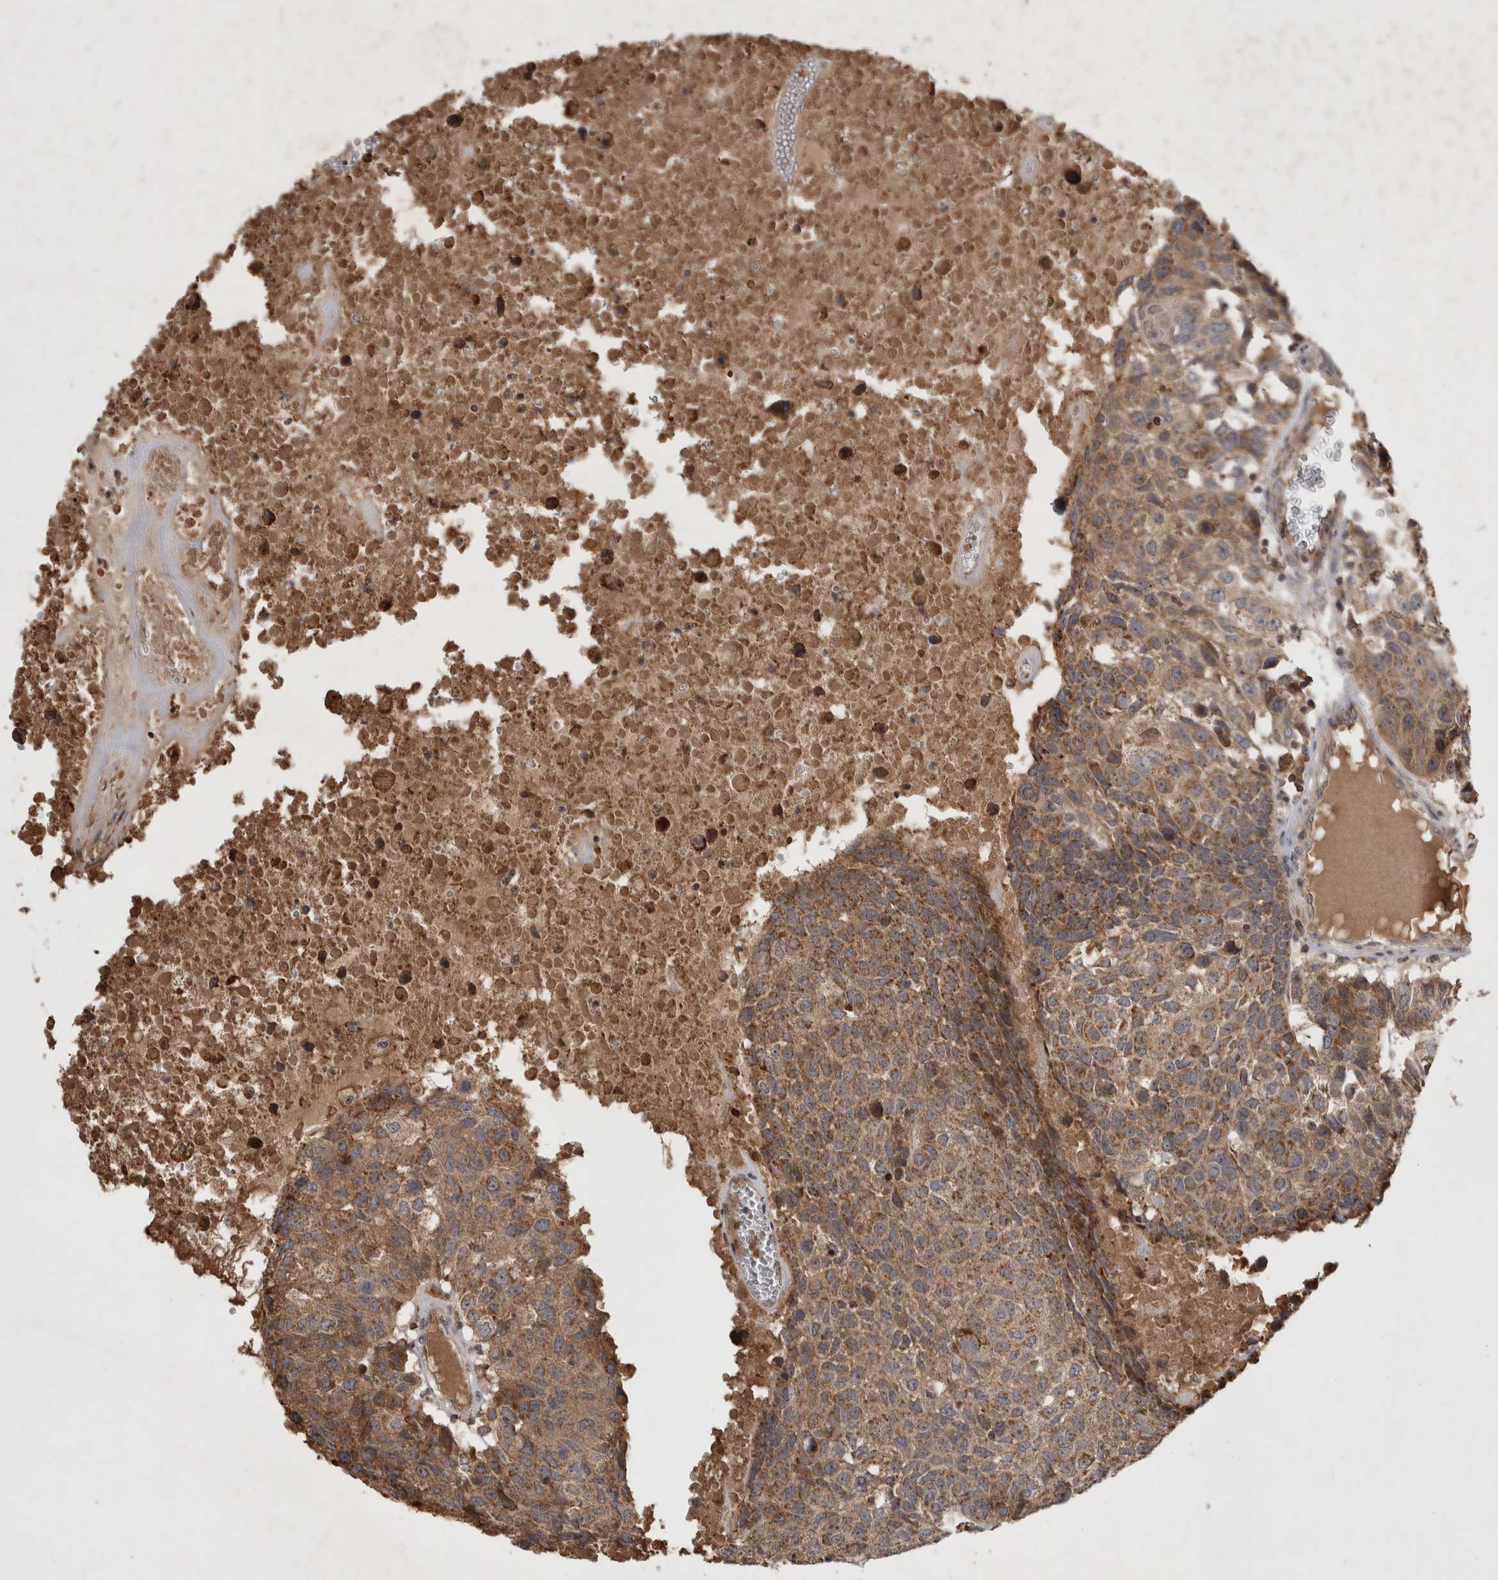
{"staining": {"intensity": "moderate", "quantity": ">75%", "location": "cytoplasmic/membranous"}, "tissue": "head and neck cancer", "cell_type": "Tumor cells", "image_type": "cancer", "snomed": [{"axis": "morphology", "description": "Squamous cell carcinoma, NOS"}, {"axis": "topography", "description": "Head-Neck"}], "caption": "Protein staining of head and neck cancer tissue shows moderate cytoplasmic/membranous positivity in about >75% of tumor cells. The staining was performed using DAB to visualize the protein expression in brown, while the nuclei were stained in blue with hematoxylin (Magnification: 20x).", "gene": "SERAC1", "patient": {"sex": "male", "age": 66}}